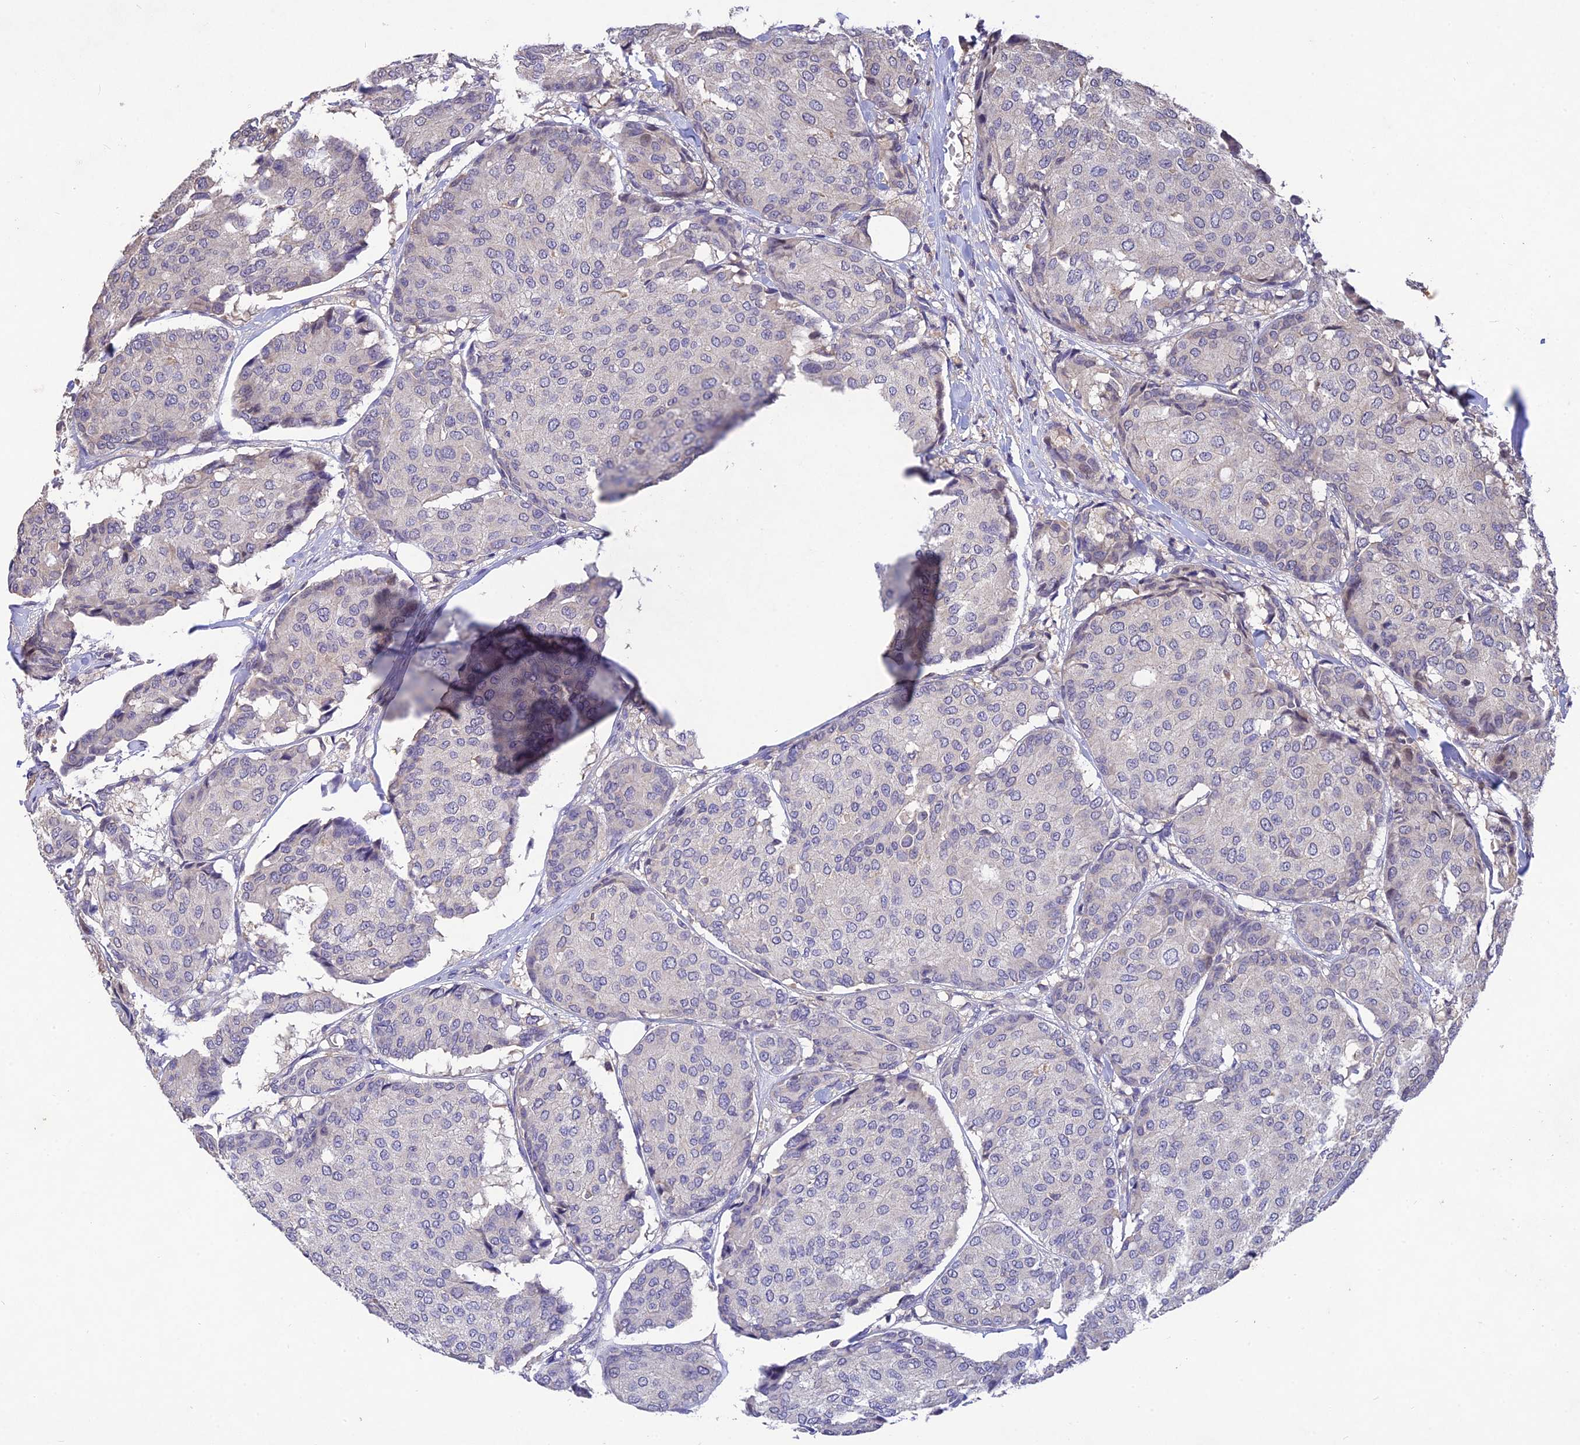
{"staining": {"intensity": "negative", "quantity": "none", "location": "none"}, "tissue": "breast cancer", "cell_type": "Tumor cells", "image_type": "cancer", "snomed": [{"axis": "morphology", "description": "Duct carcinoma"}, {"axis": "topography", "description": "Breast"}], "caption": "Immunohistochemistry image of human breast intraductal carcinoma stained for a protein (brown), which shows no staining in tumor cells.", "gene": "DENND5B", "patient": {"sex": "female", "age": 75}}